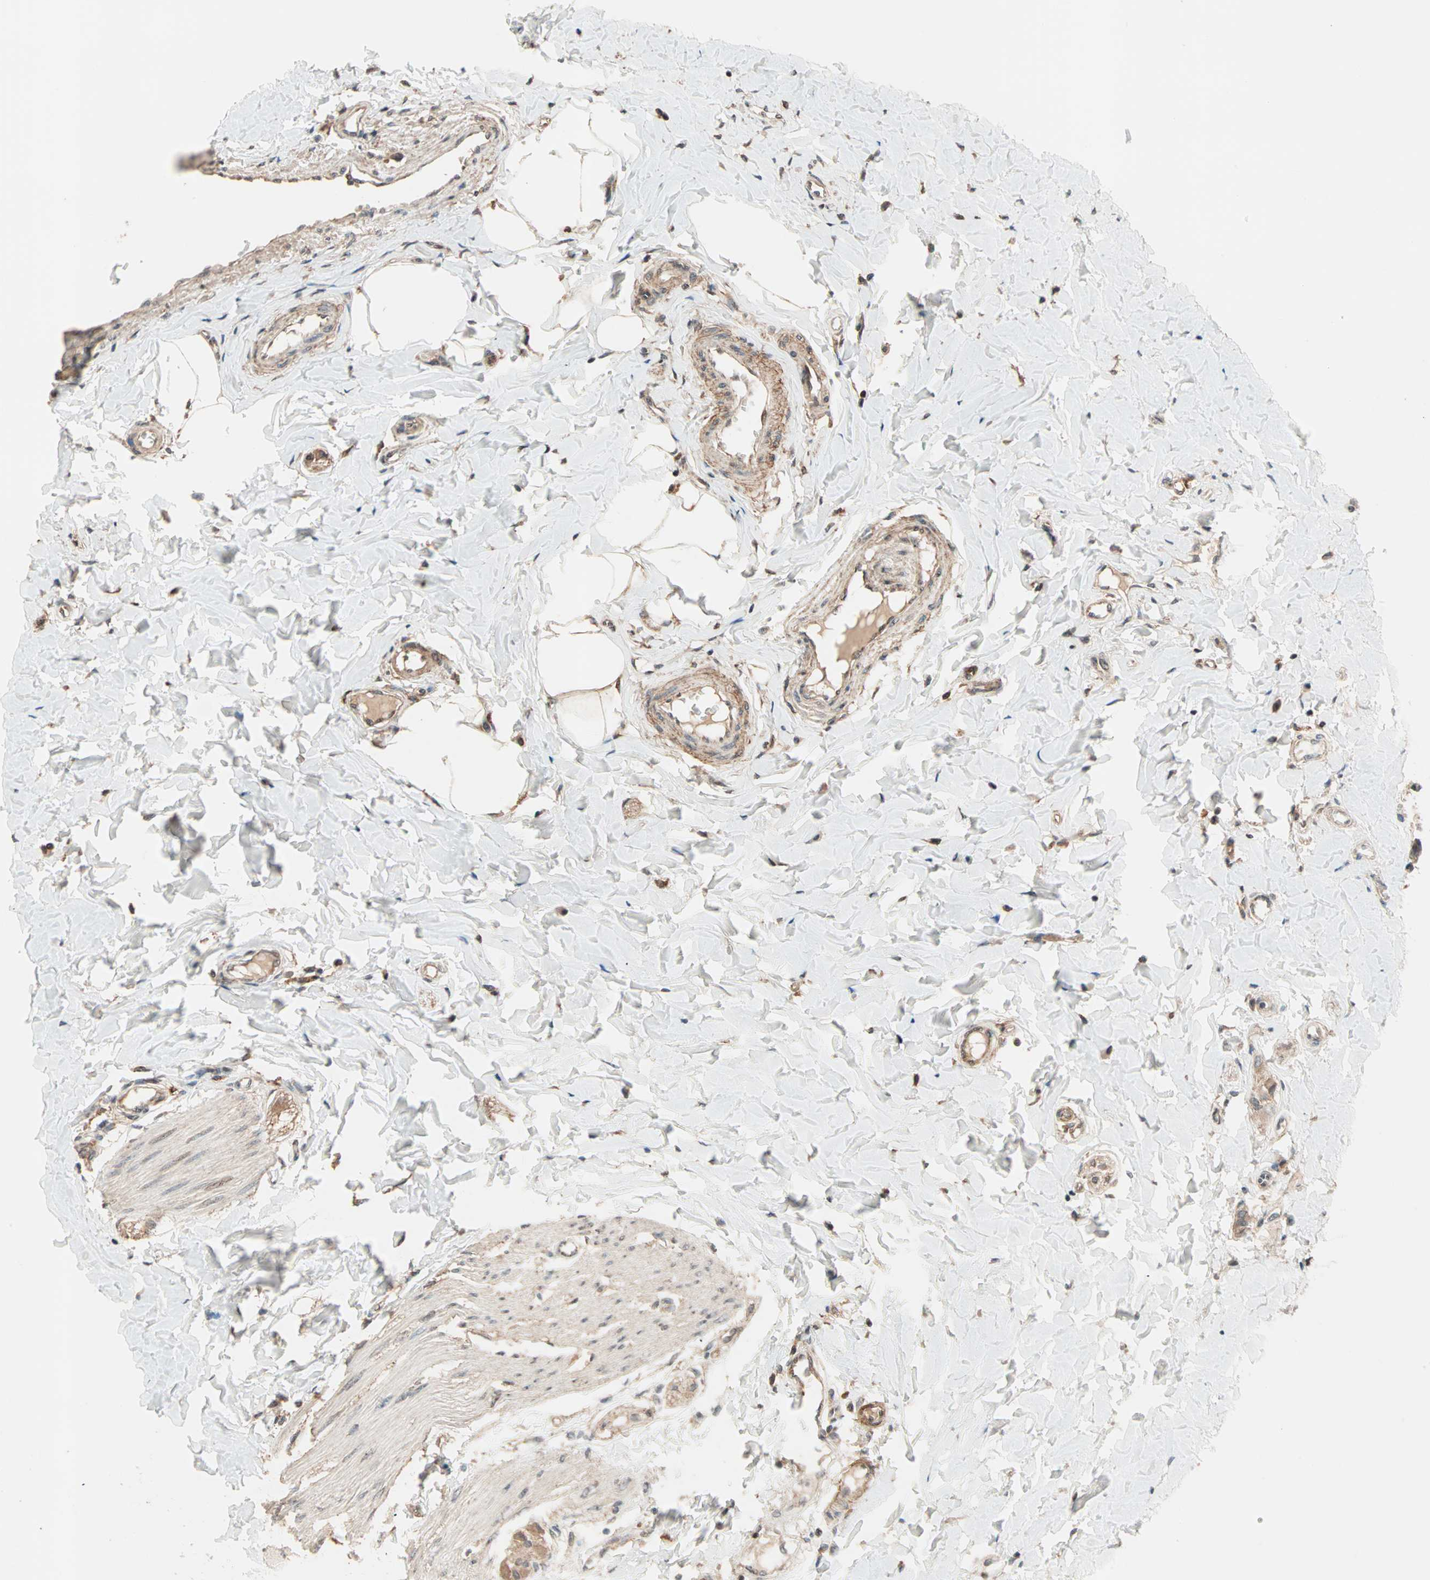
{"staining": {"intensity": "moderate", "quantity": ">75%", "location": "cytoplasmic/membranous"}, "tissue": "colon", "cell_type": "Endothelial cells", "image_type": "normal", "snomed": [{"axis": "morphology", "description": "Normal tissue, NOS"}, {"axis": "morphology", "description": "Adenocarcinoma, NOS"}, {"axis": "topography", "description": "Colon"}, {"axis": "topography", "description": "Peripheral nerve tissue"}], "caption": "Immunohistochemistry of unremarkable colon displays medium levels of moderate cytoplasmic/membranous positivity in approximately >75% of endothelial cells.", "gene": "HECW1", "patient": {"sex": "male", "age": 14}}